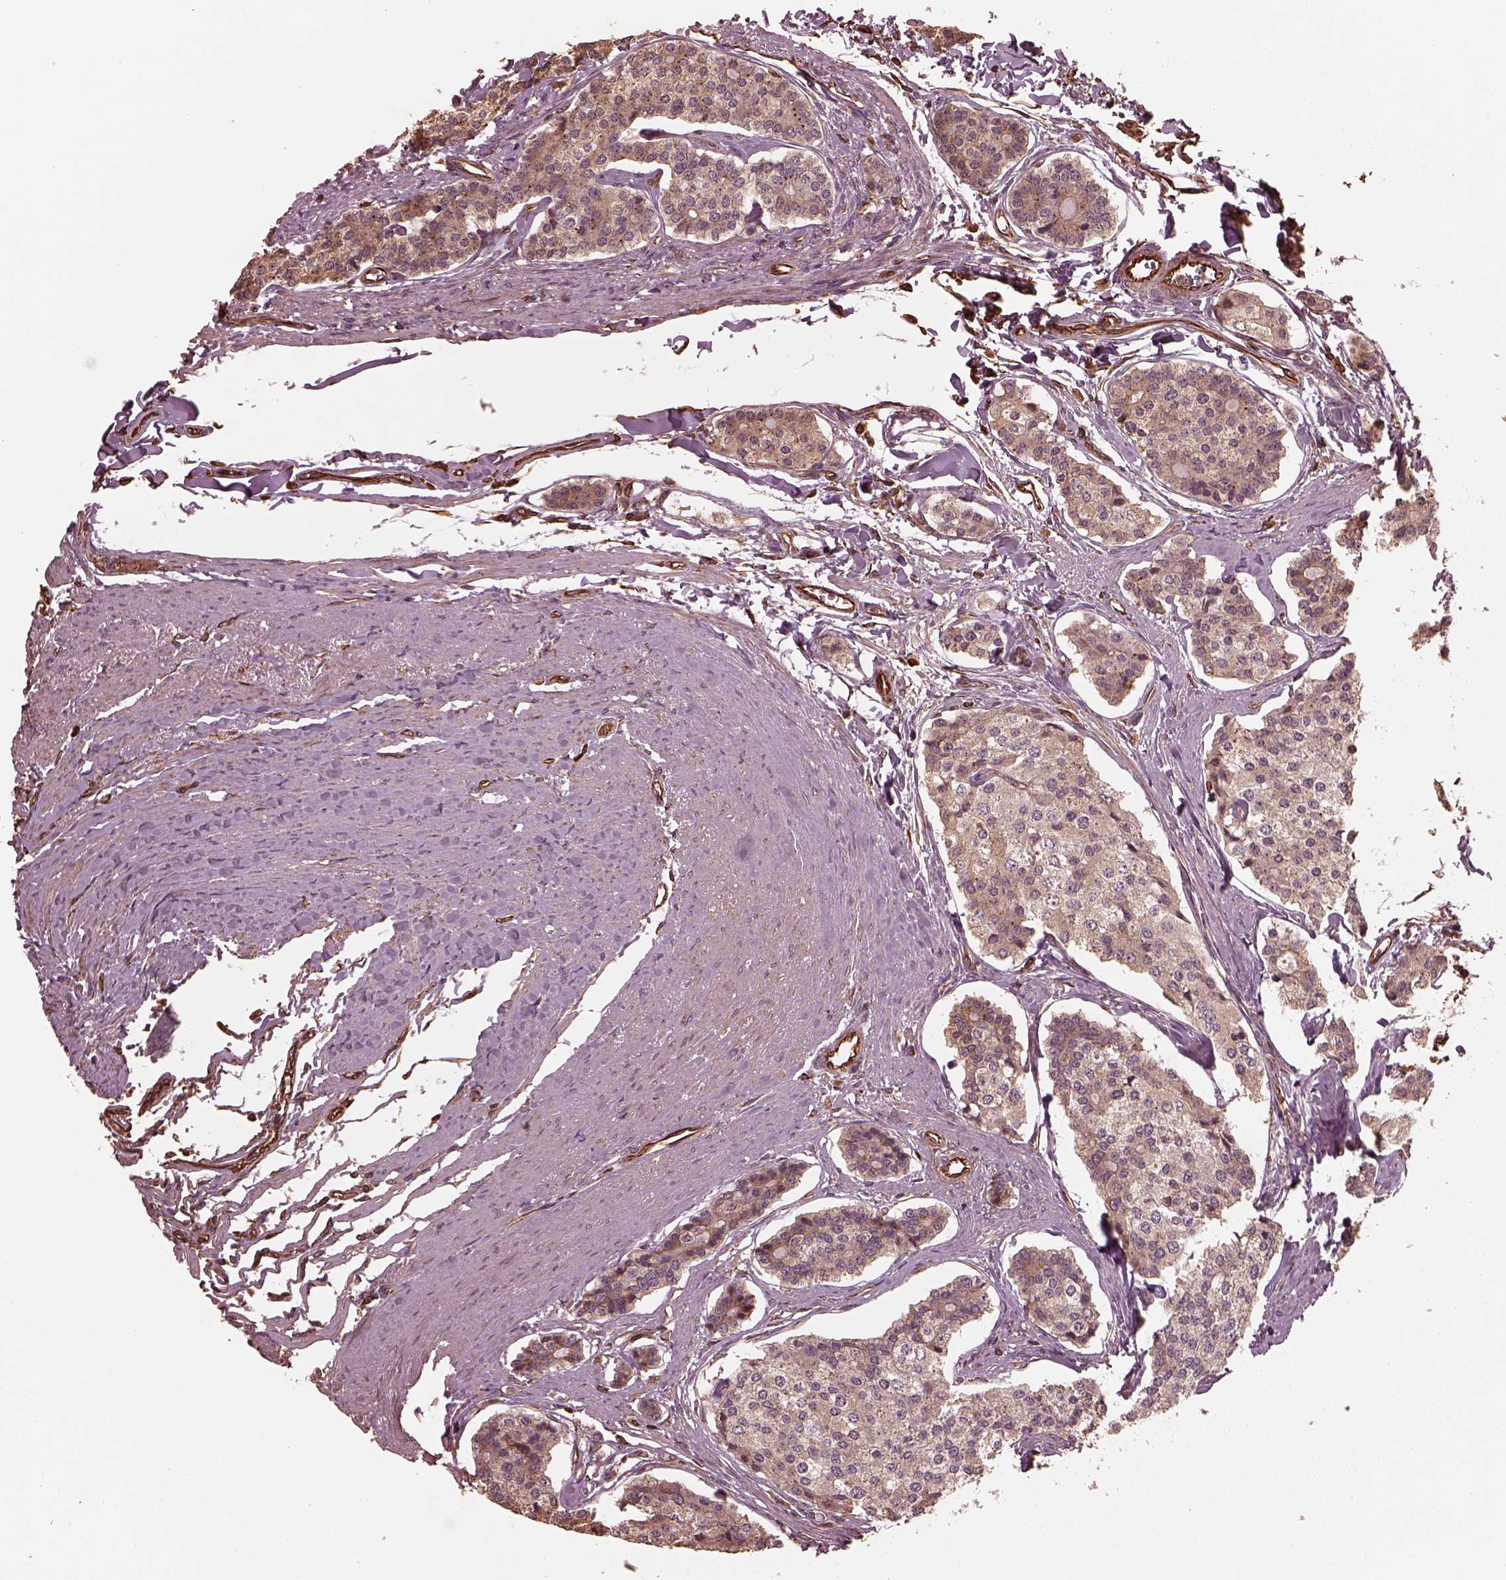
{"staining": {"intensity": "weak", "quantity": "25%-75%", "location": "cytoplasmic/membranous"}, "tissue": "carcinoid", "cell_type": "Tumor cells", "image_type": "cancer", "snomed": [{"axis": "morphology", "description": "Carcinoid, malignant, NOS"}, {"axis": "topography", "description": "Small intestine"}], "caption": "Immunohistochemistry (DAB) staining of malignant carcinoid reveals weak cytoplasmic/membranous protein staining in about 25%-75% of tumor cells.", "gene": "GTPBP1", "patient": {"sex": "female", "age": 65}}